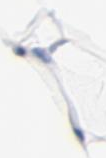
{"staining": {"intensity": "negative", "quantity": "none", "location": "none"}, "tissue": "adipose tissue", "cell_type": "Adipocytes", "image_type": "normal", "snomed": [{"axis": "morphology", "description": "Normal tissue, NOS"}, {"axis": "morphology", "description": "Duct carcinoma"}, {"axis": "topography", "description": "Breast"}, {"axis": "topography", "description": "Adipose tissue"}], "caption": "Micrograph shows no protein expression in adipocytes of benign adipose tissue. (Stains: DAB immunohistochemistry with hematoxylin counter stain, Microscopy: brightfield microscopy at high magnification).", "gene": "SKAP1", "patient": {"sex": "female", "age": 37}}